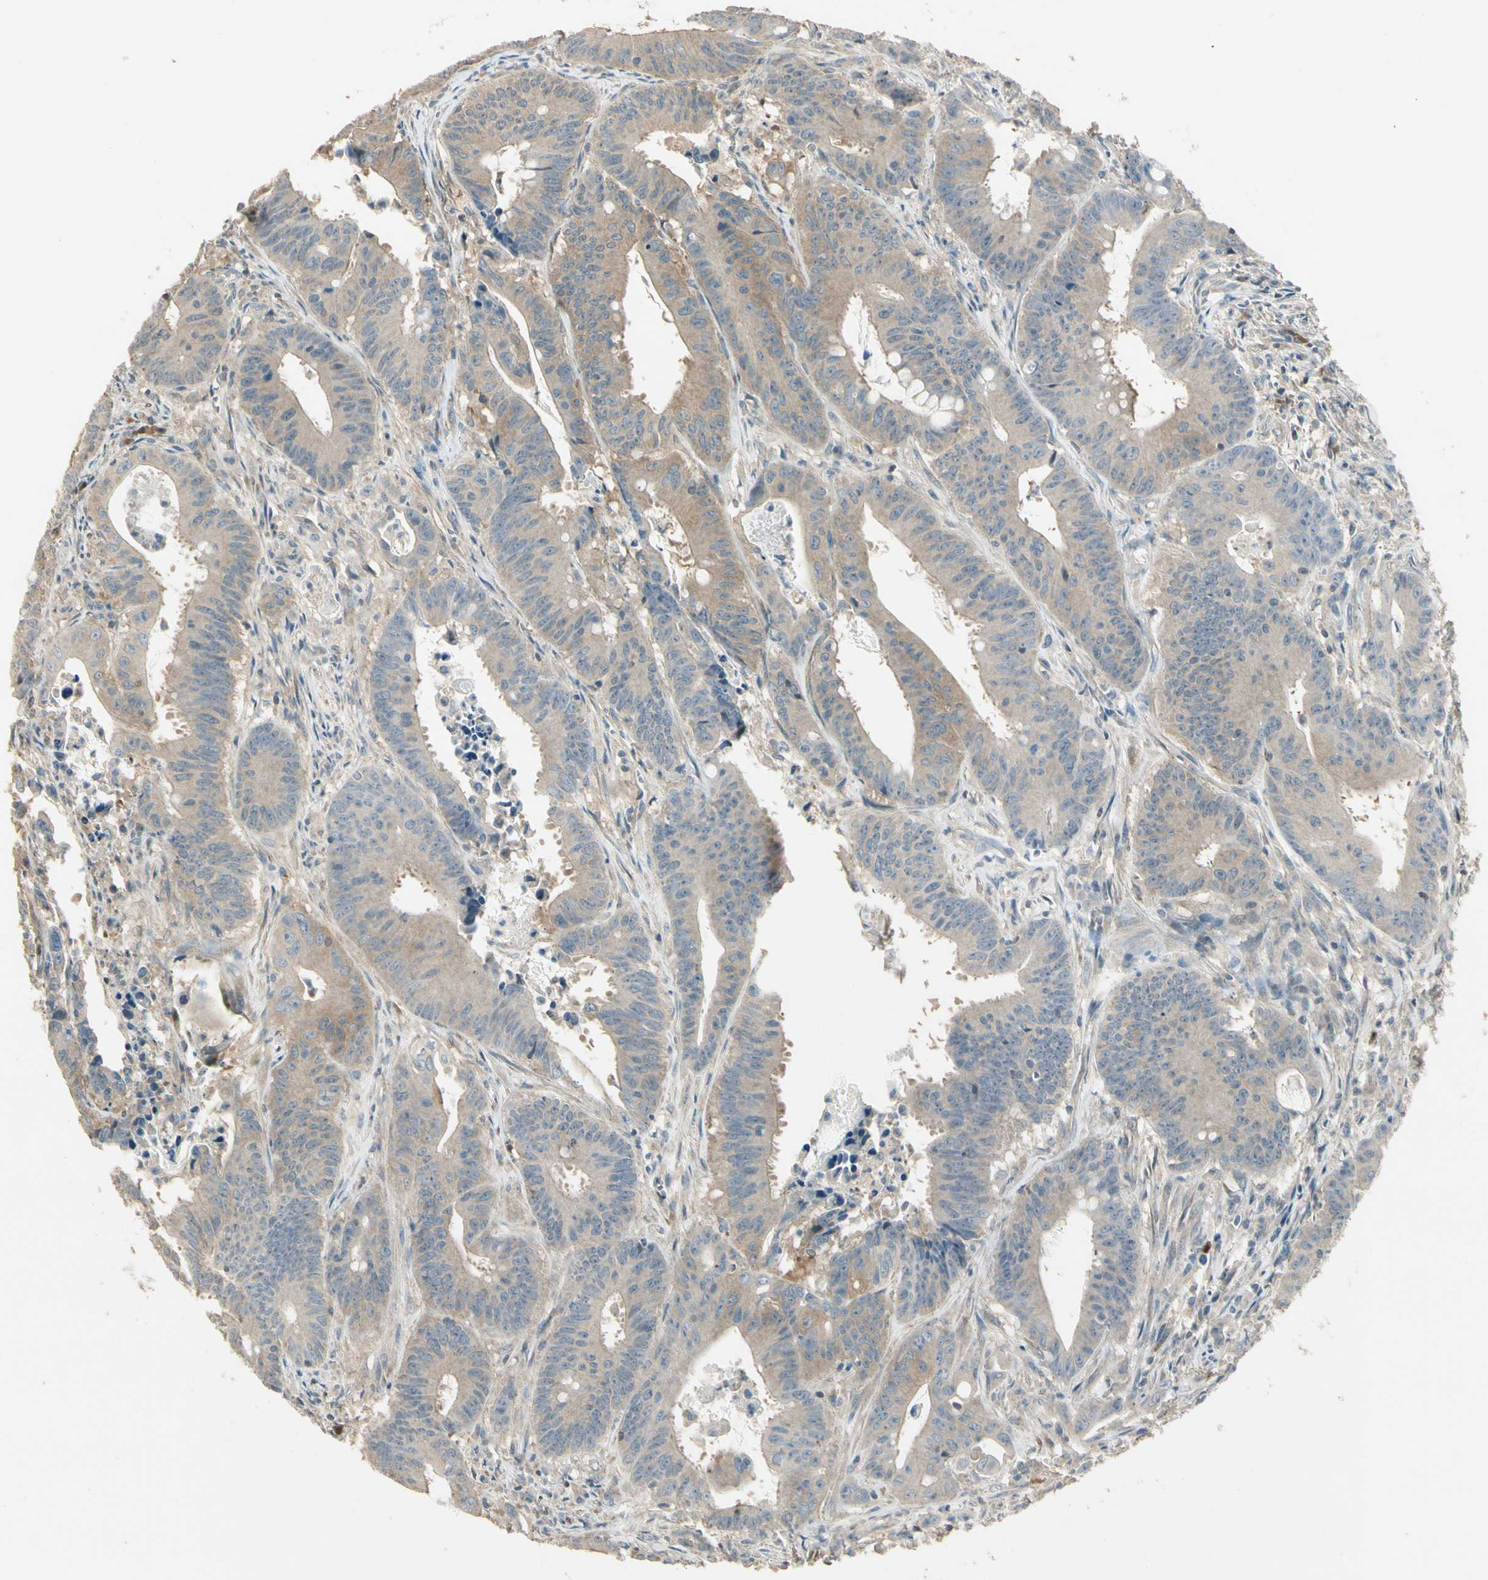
{"staining": {"intensity": "weak", "quantity": ">75%", "location": "cytoplasmic/membranous"}, "tissue": "colorectal cancer", "cell_type": "Tumor cells", "image_type": "cancer", "snomed": [{"axis": "morphology", "description": "Adenocarcinoma, NOS"}, {"axis": "topography", "description": "Colon"}], "caption": "Colorectal adenocarcinoma stained with DAB IHC shows low levels of weak cytoplasmic/membranous staining in approximately >75% of tumor cells.", "gene": "PLXNA1", "patient": {"sex": "male", "age": 45}}